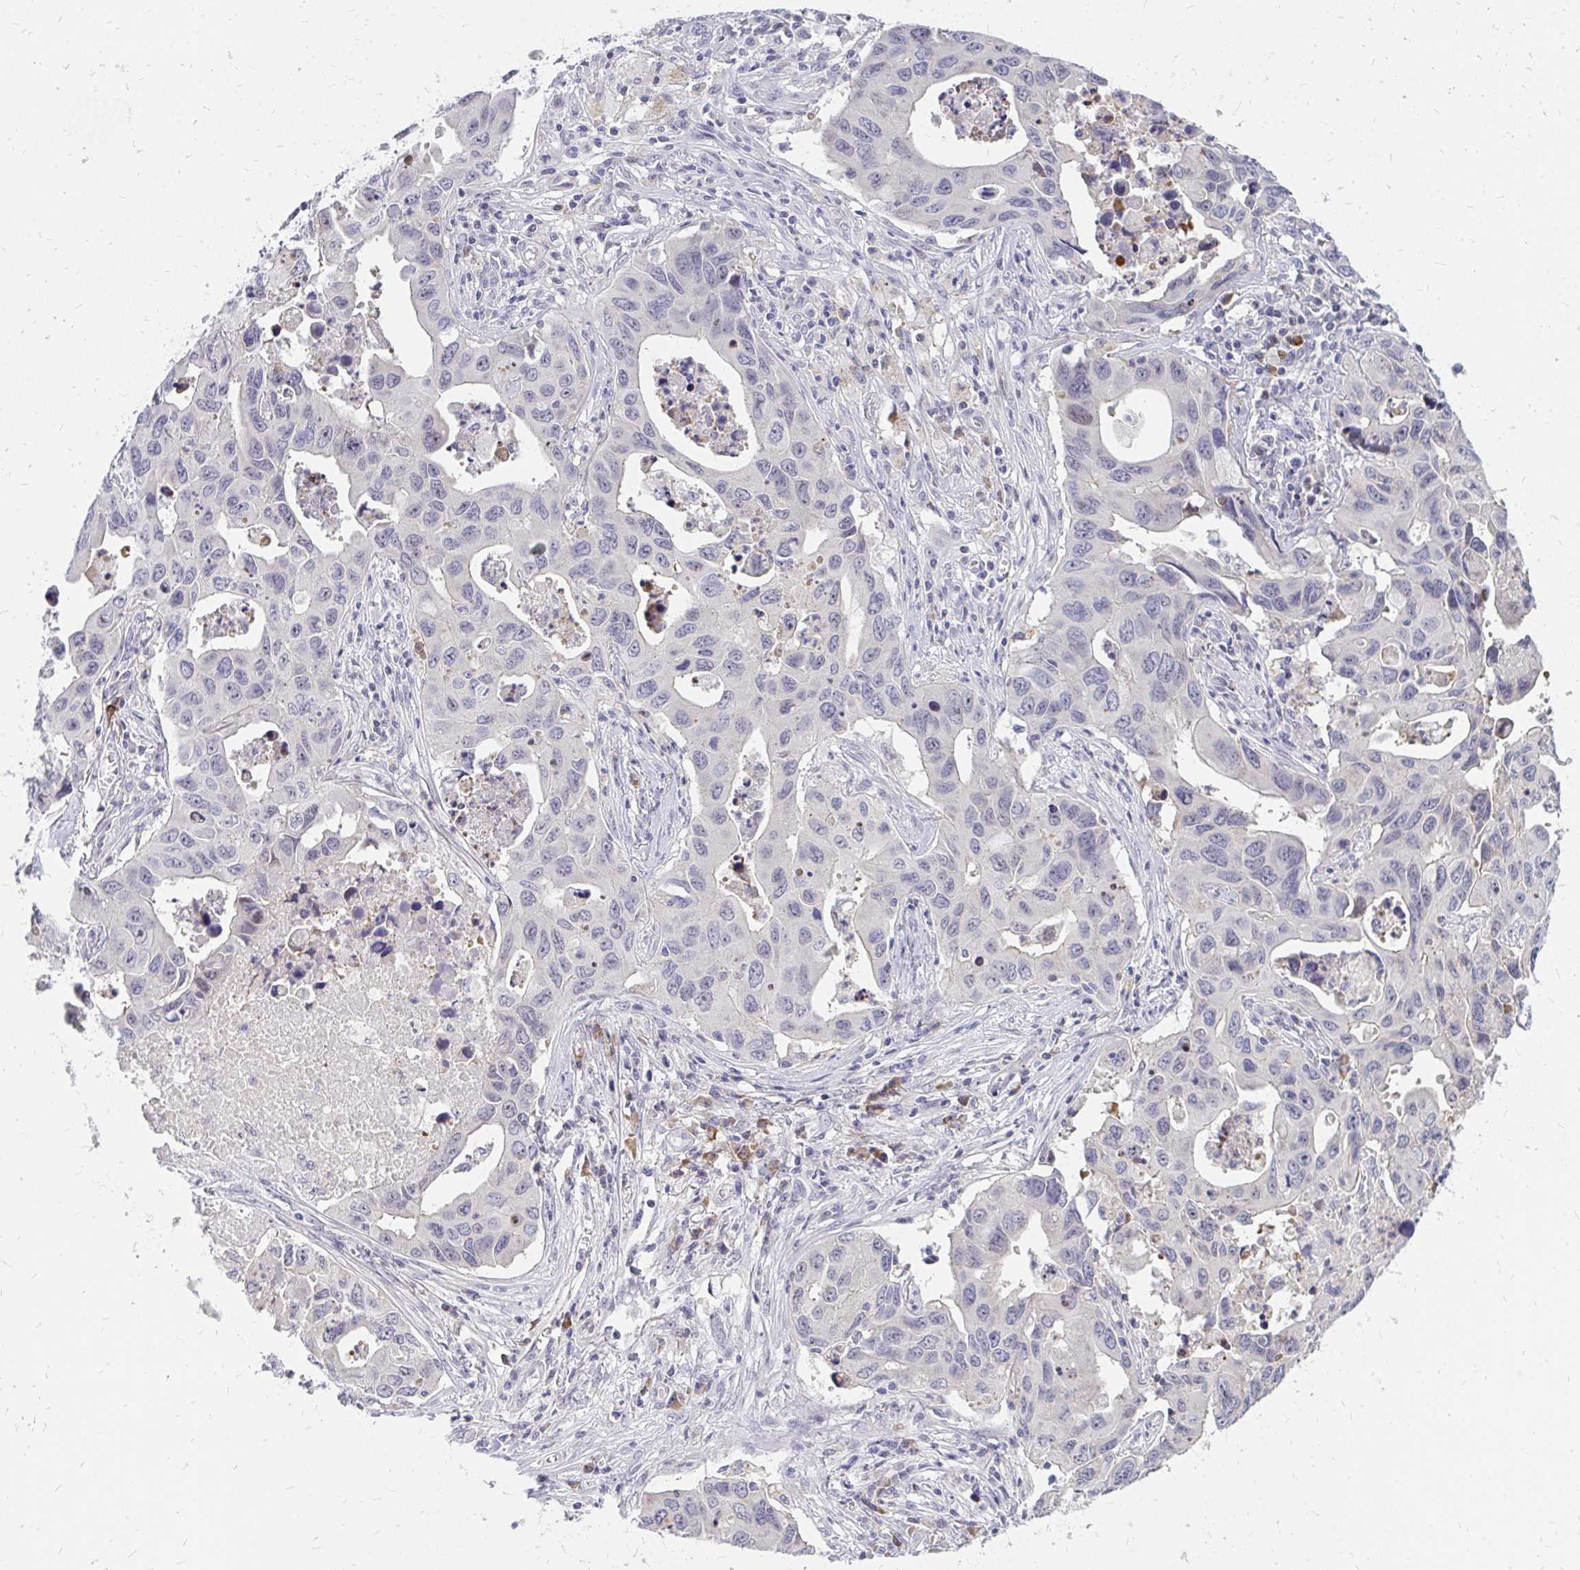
{"staining": {"intensity": "negative", "quantity": "none", "location": "none"}, "tissue": "lung cancer", "cell_type": "Tumor cells", "image_type": "cancer", "snomed": [{"axis": "morphology", "description": "Adenocarcinoma, NOS"}, {"axis": "topography", "description": "Lung"}], "caption": "There is no significant positivity in tumor cells of adenocarcinoma (lung). (Brightfield microscopy of DAB (3,3'-diaminobenzidine) IHC at high magnification).", "gene": "FAM9A", "patient": {"sex": "male", "age": 64}}